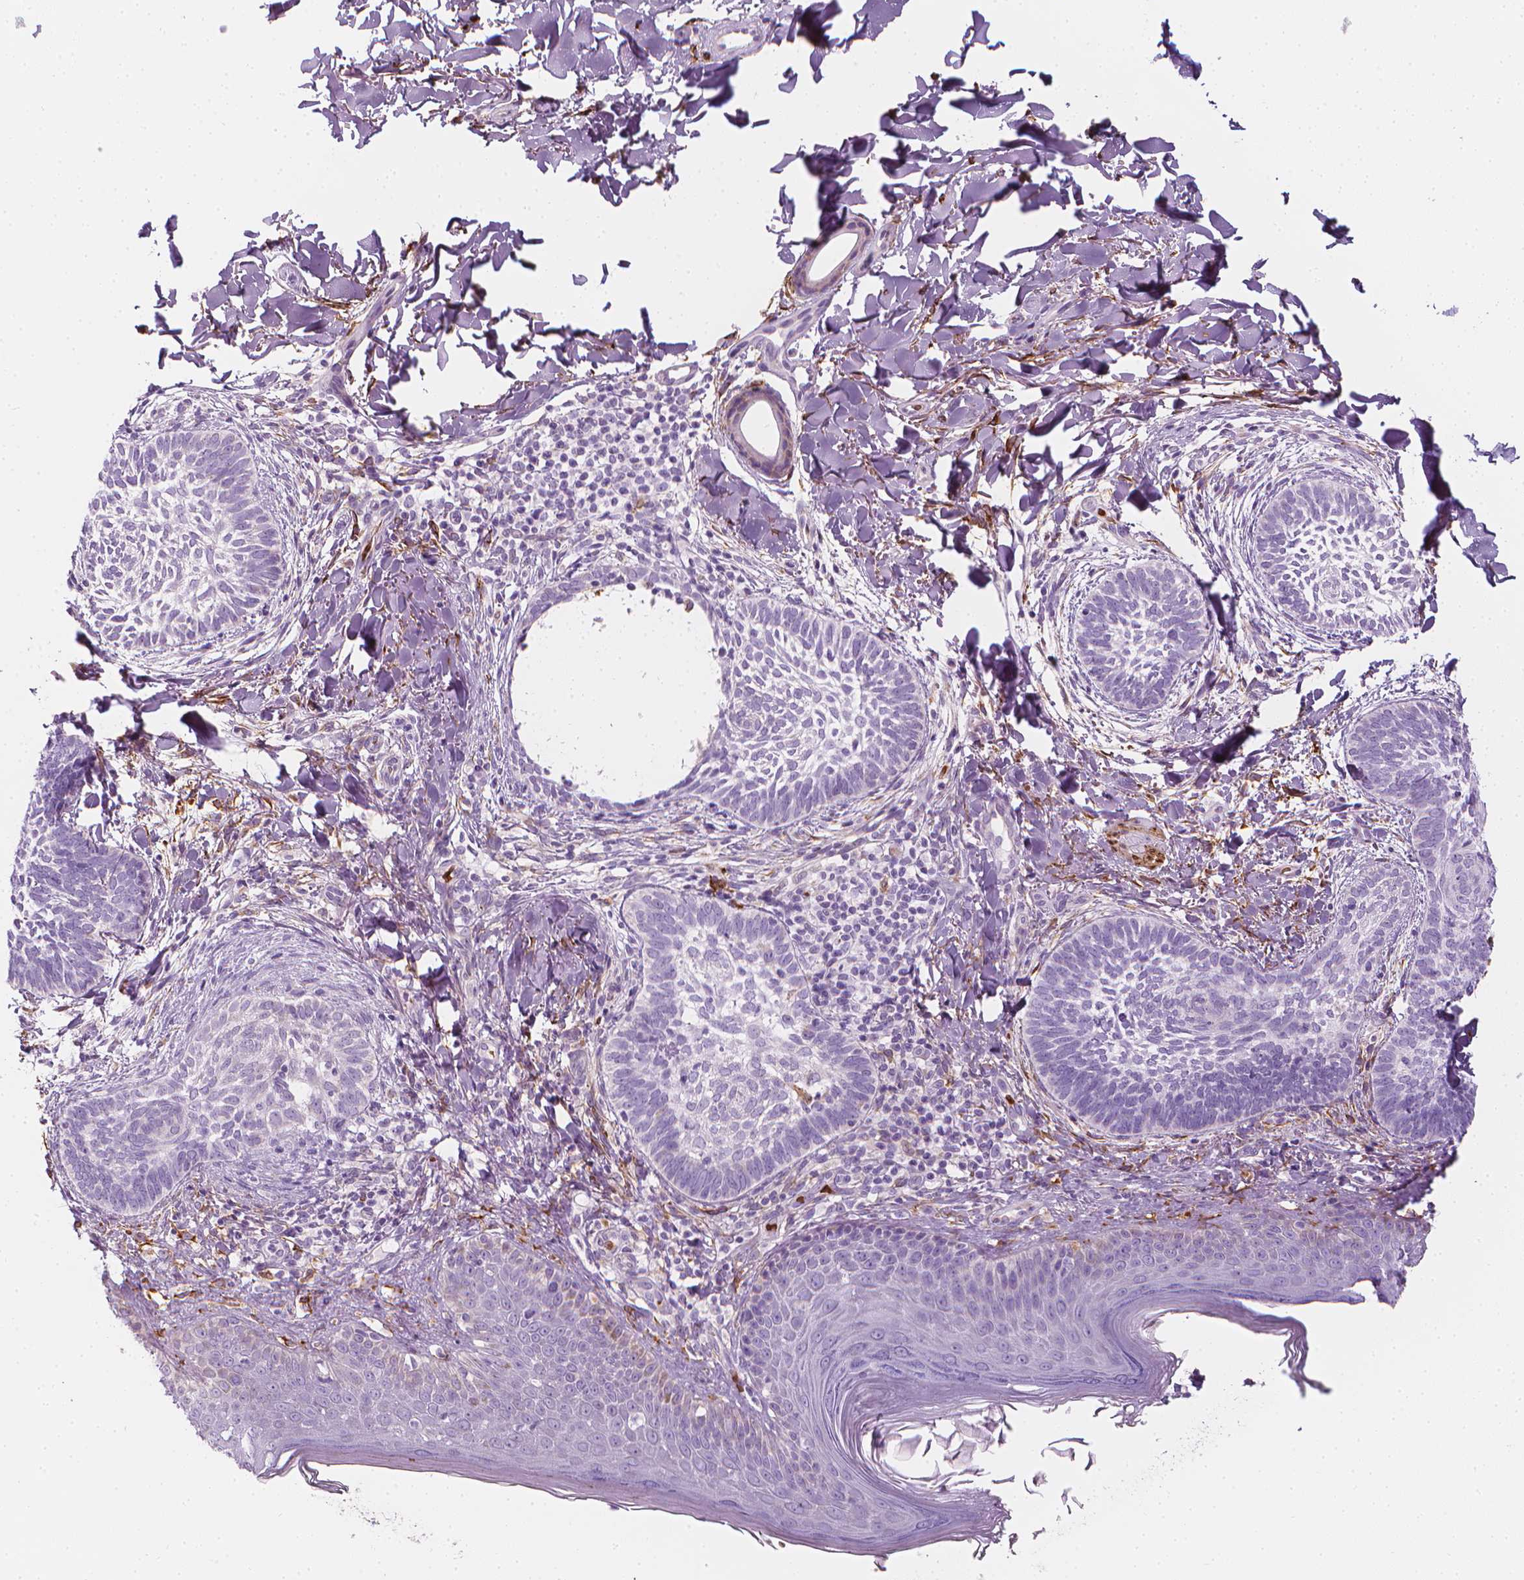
{"staining": {"intensity": "negative", "quantity": "none", "location": "none"}, "tissue": "skin cancer", "cell_type": "Tumor cells", "image_type": "cancer", "snomed": [{"axis": "morphology", "description": "Normal tissue, NOS"}, {"axis": "morphology", "description": "Basal cell carcinoma"}, {"axis": "topography", "description": "Skin"}], "caption": "The image demonstrates no significant staining in tumor cells of basal cell carcinoma (skin). Brightfield microscopy of immunohistochemistry (IHC) stained with DAB (3,3'-diaminobenzidine) (brown) and hematoxylin (blue), captured at high magnification.", "gene": "CES1", "patient": {"sex": "male", "age": 46}}